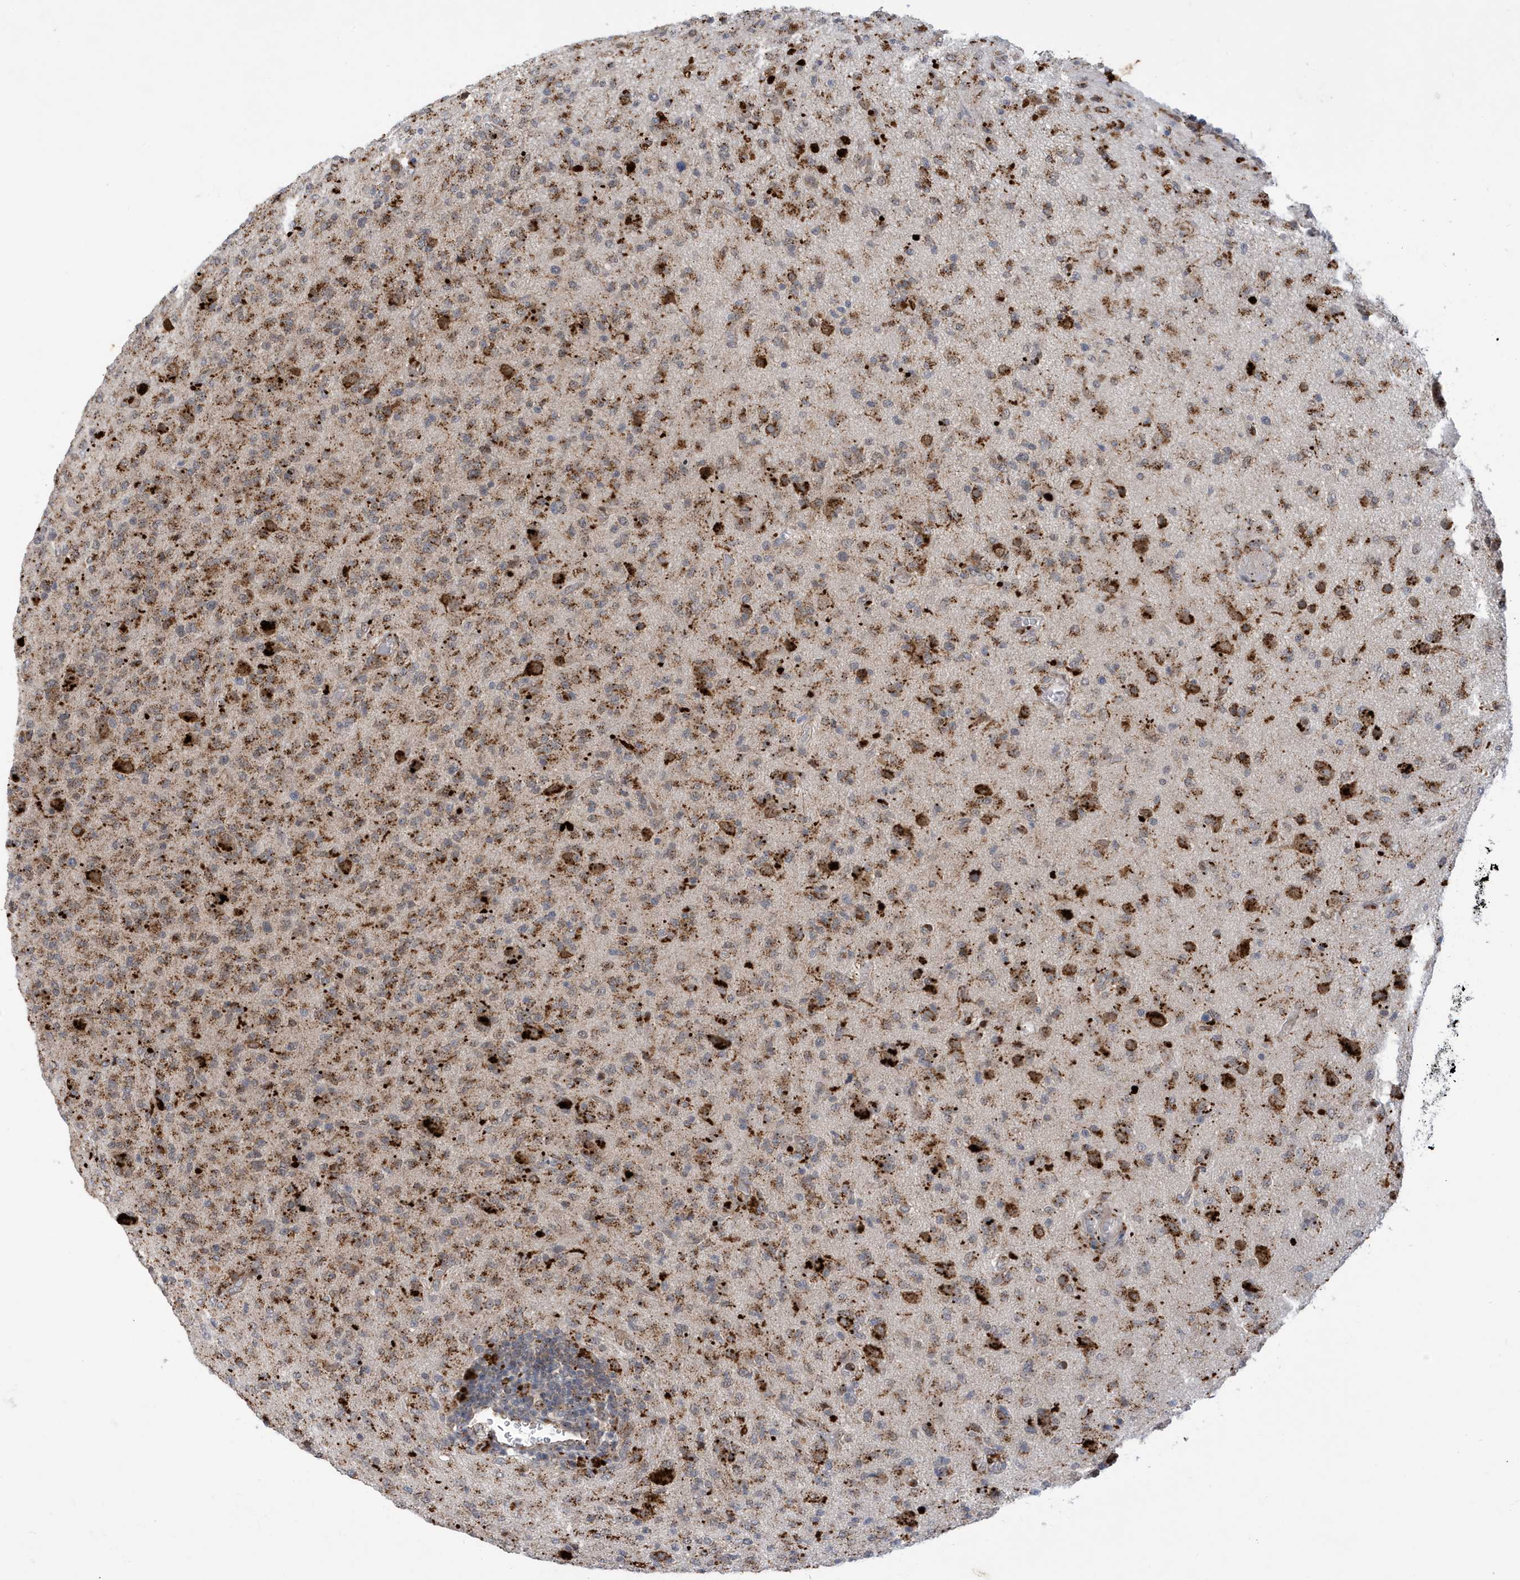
{"staining": {"intensity": "moderate", "quantity": ">75%", "location": "cytoplasmic/membranous"}, "tissue": "glioma", "cell_type": "Tumor cells", "image_type": "cancer", "snomed": [{"axis": "morphology", "description": "Glioma, malignant, High grade"}, {"axis": "topography", "description": "Brain"}], "caption": "Immunohistochemistry of glioma displays medium levels of moderate cytoplasmic/membranous staining in about >75% of tumor cells. (Stains: DAB in brown, nuclei in blue, Microscopy: brightfield microscopy at high magnification).", "gene": "ZNF507", "patient": {"sex": "female", "age": 57}}